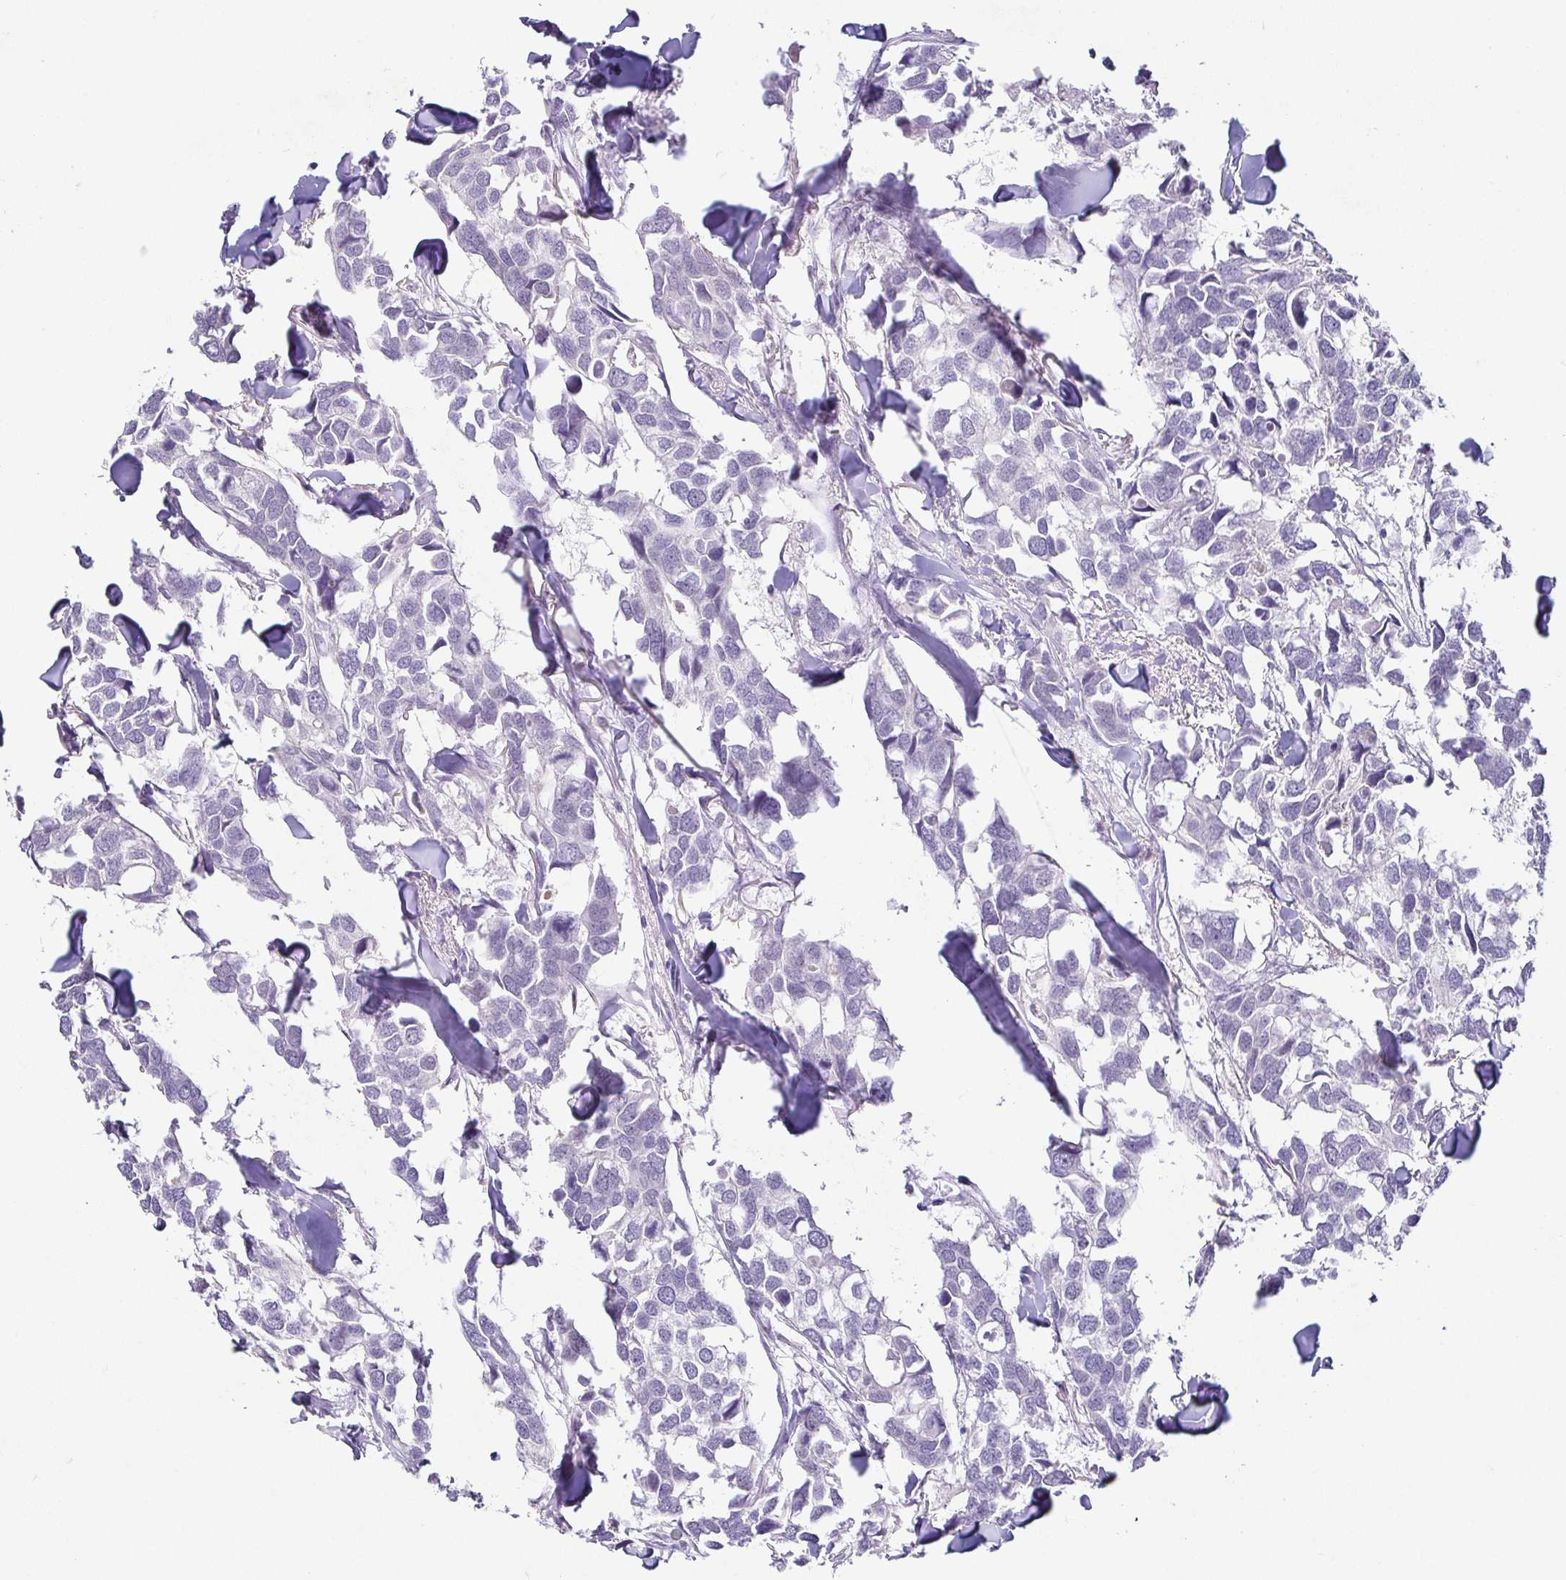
{"staining": {"intensity": "negative", "quantity": "none", "location": "none"}, "tissue": "breast cancer", "cell_type": "Tumor cells", "image_type": "cancer", "snomed": [{"axis": "morphology", "description": "Duct carcinoma"}, {"axis": "topography", "description": "Breast"}], "caption": "This is a image of IHC staining of breast infiltrating ductal carcinoma, which shows no staining in tumor cells.", "gene": "TP73", "patient": {"sex": "female", "age": 83}}